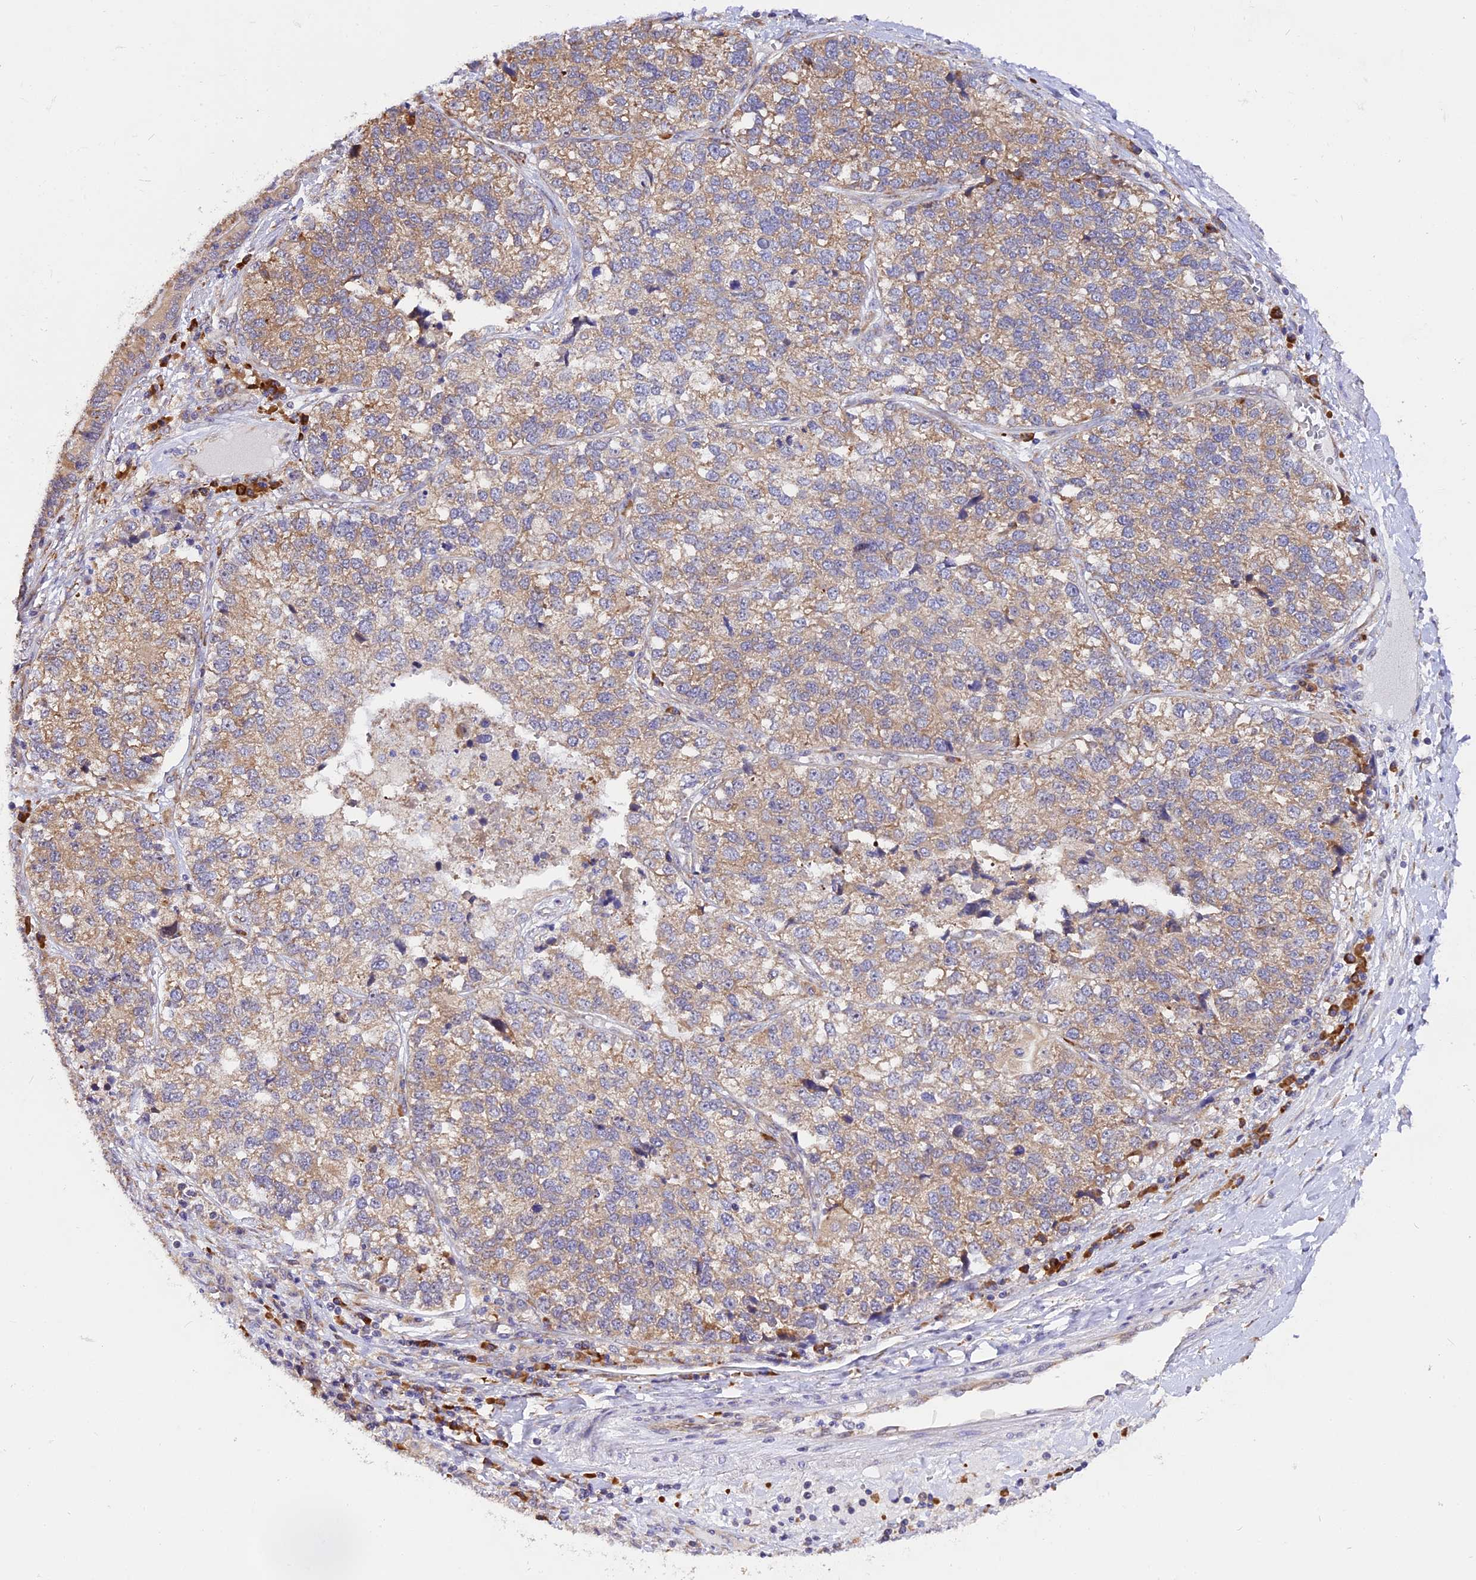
{"staining": {"intensity": "moderate", "quantity": ">75%", "location": "cytoplasmic/membranous"}, "tissue": "lung cancer", "cell_type": "Tumor cells", "image_type": "cancer", "snomed": [{"axis": "morphology", "description": "Adenocarcinoma, NOS"}, {"axis": "topography", "description": "Lung"}], "caption": "Protein analysis of lung cancer tissue exhibits moderate cytoplasmic/membranous expression in approximately >75% of tumor cells. (Brightfield microscopy of DAB IHC at high magnification).", "gene": "GNPTAB", "patient": {"sex": "male", "age": 49}}